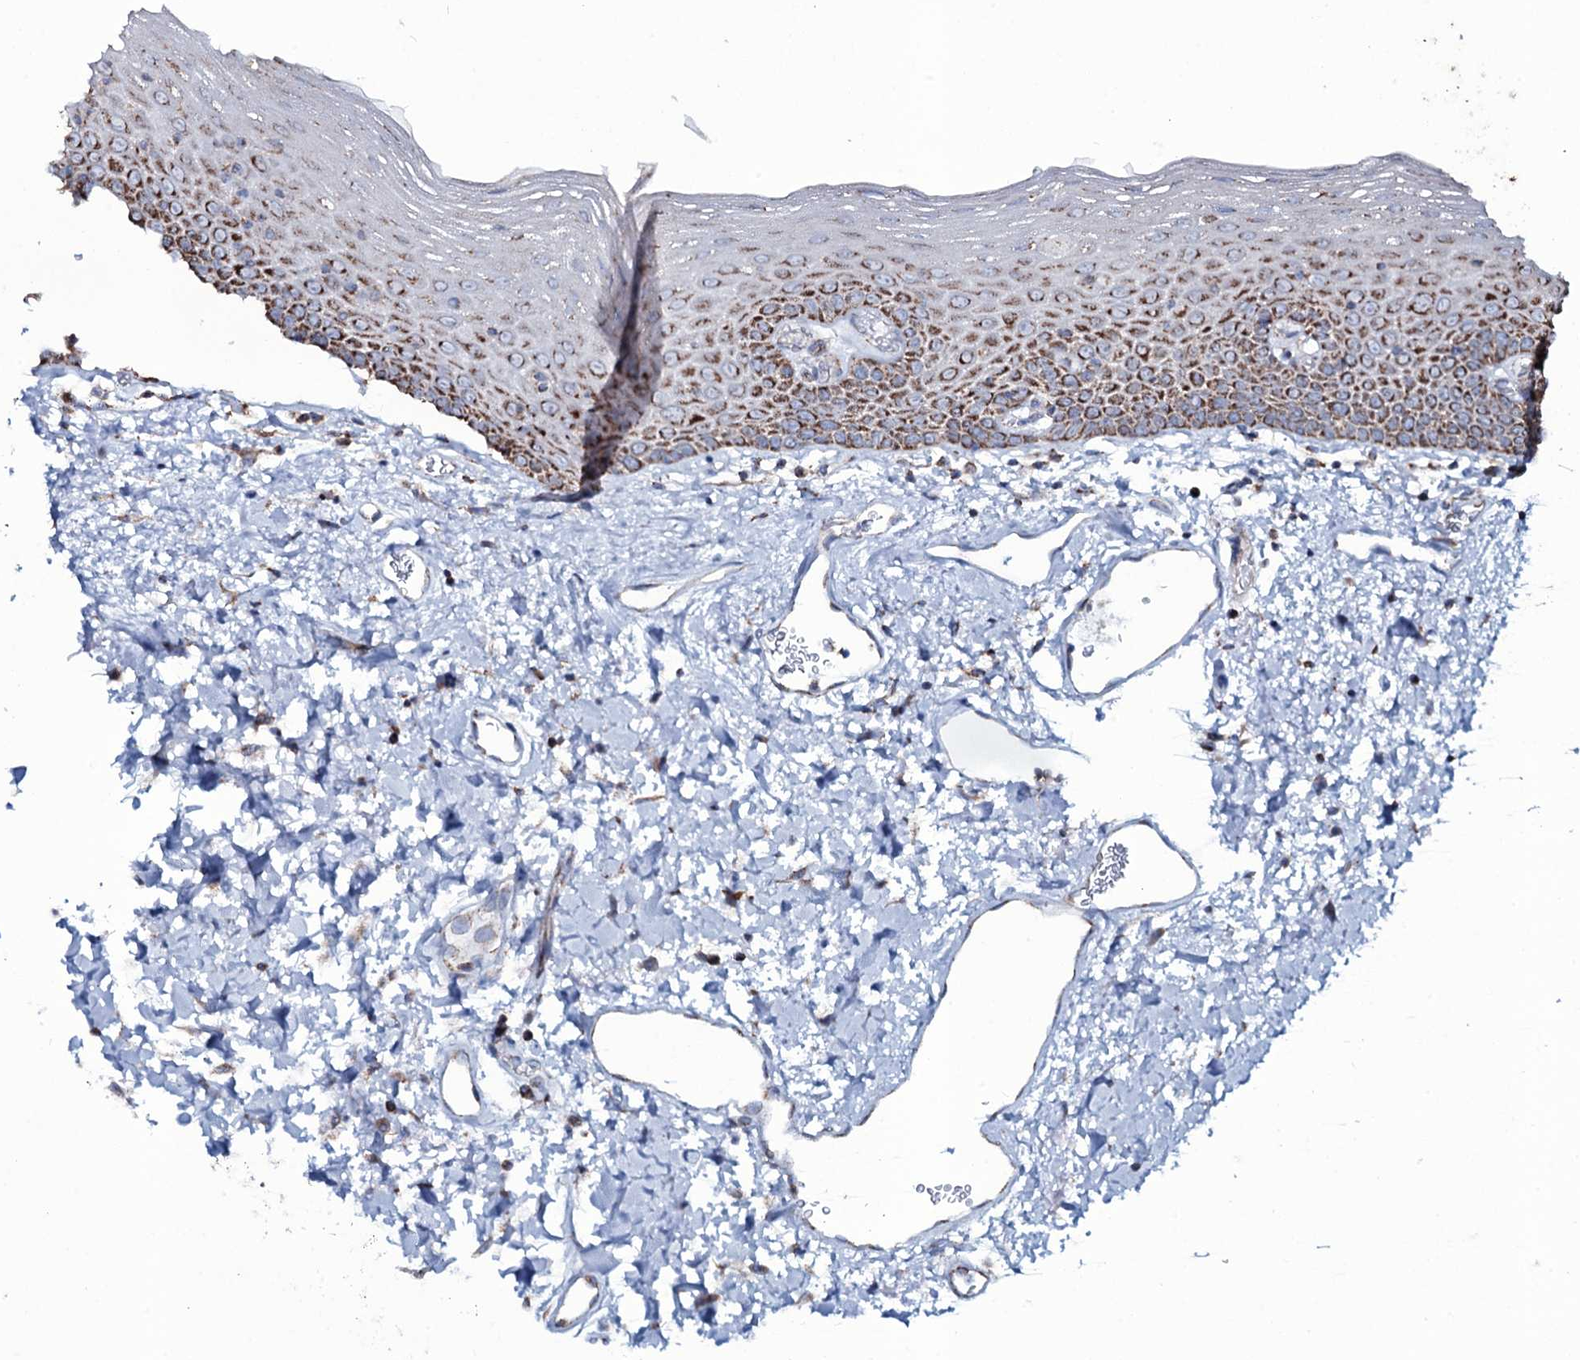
{"staining": {"intensity": "strong", "quantity": "25%-75%", "location": "cytoplasmic/membranous"}, "tissue": "oral mucosa", "cell_type": "Squamous epithelial cells", "image_type": "normal", "snomed": [{"axis": "morphology", "description": "Normal tissue, NOS"}, {"axis": "topography", "description": "Oral tissue"}], "caption": "Immunohistochemical staining of normal oral mucosa shows high levels of strong cytoplasmic/membranous staining in about 25%-75% of squamous epithelial cells. Nuclei are stained in blue.", "gene": "MRPS35", "patient": {"sex": "male", "age": 74}}